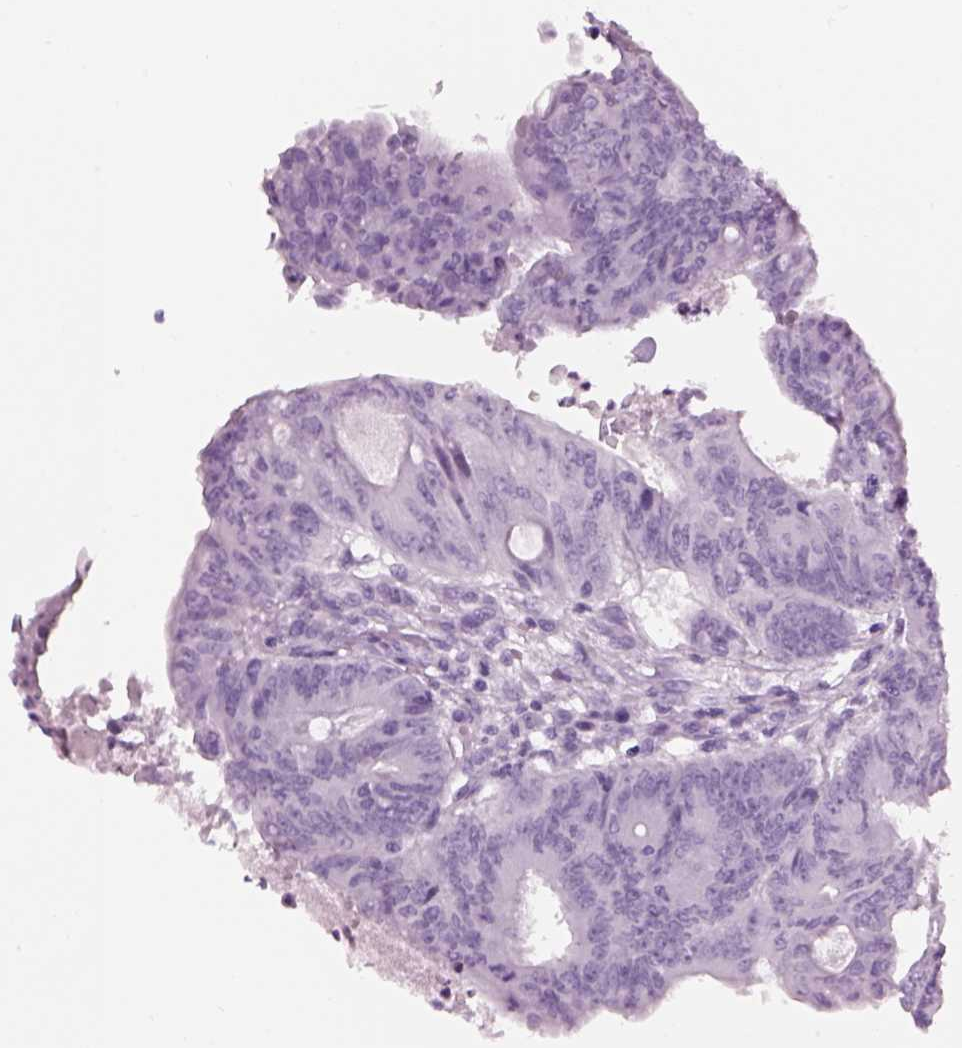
{"staining": {"intensity": "negative", "quantity": "none", "location": "none"}, "tissue": "colorectal cancer", "cell_type": "Tumor cells", "image_type": "cancer", "snomed": [{"axis": "morphology", "description": "Adenocarcinoma, NOS"}, {"axis": "topography", "description": "Colon"}], "caption": "Immunohistochemical staining of colorectal adenocarcinoma demonstrates no significant positivity in tumor cells.", "gene": "PABPC1L2B", "patient": {"sex": "female", "age": 70}}